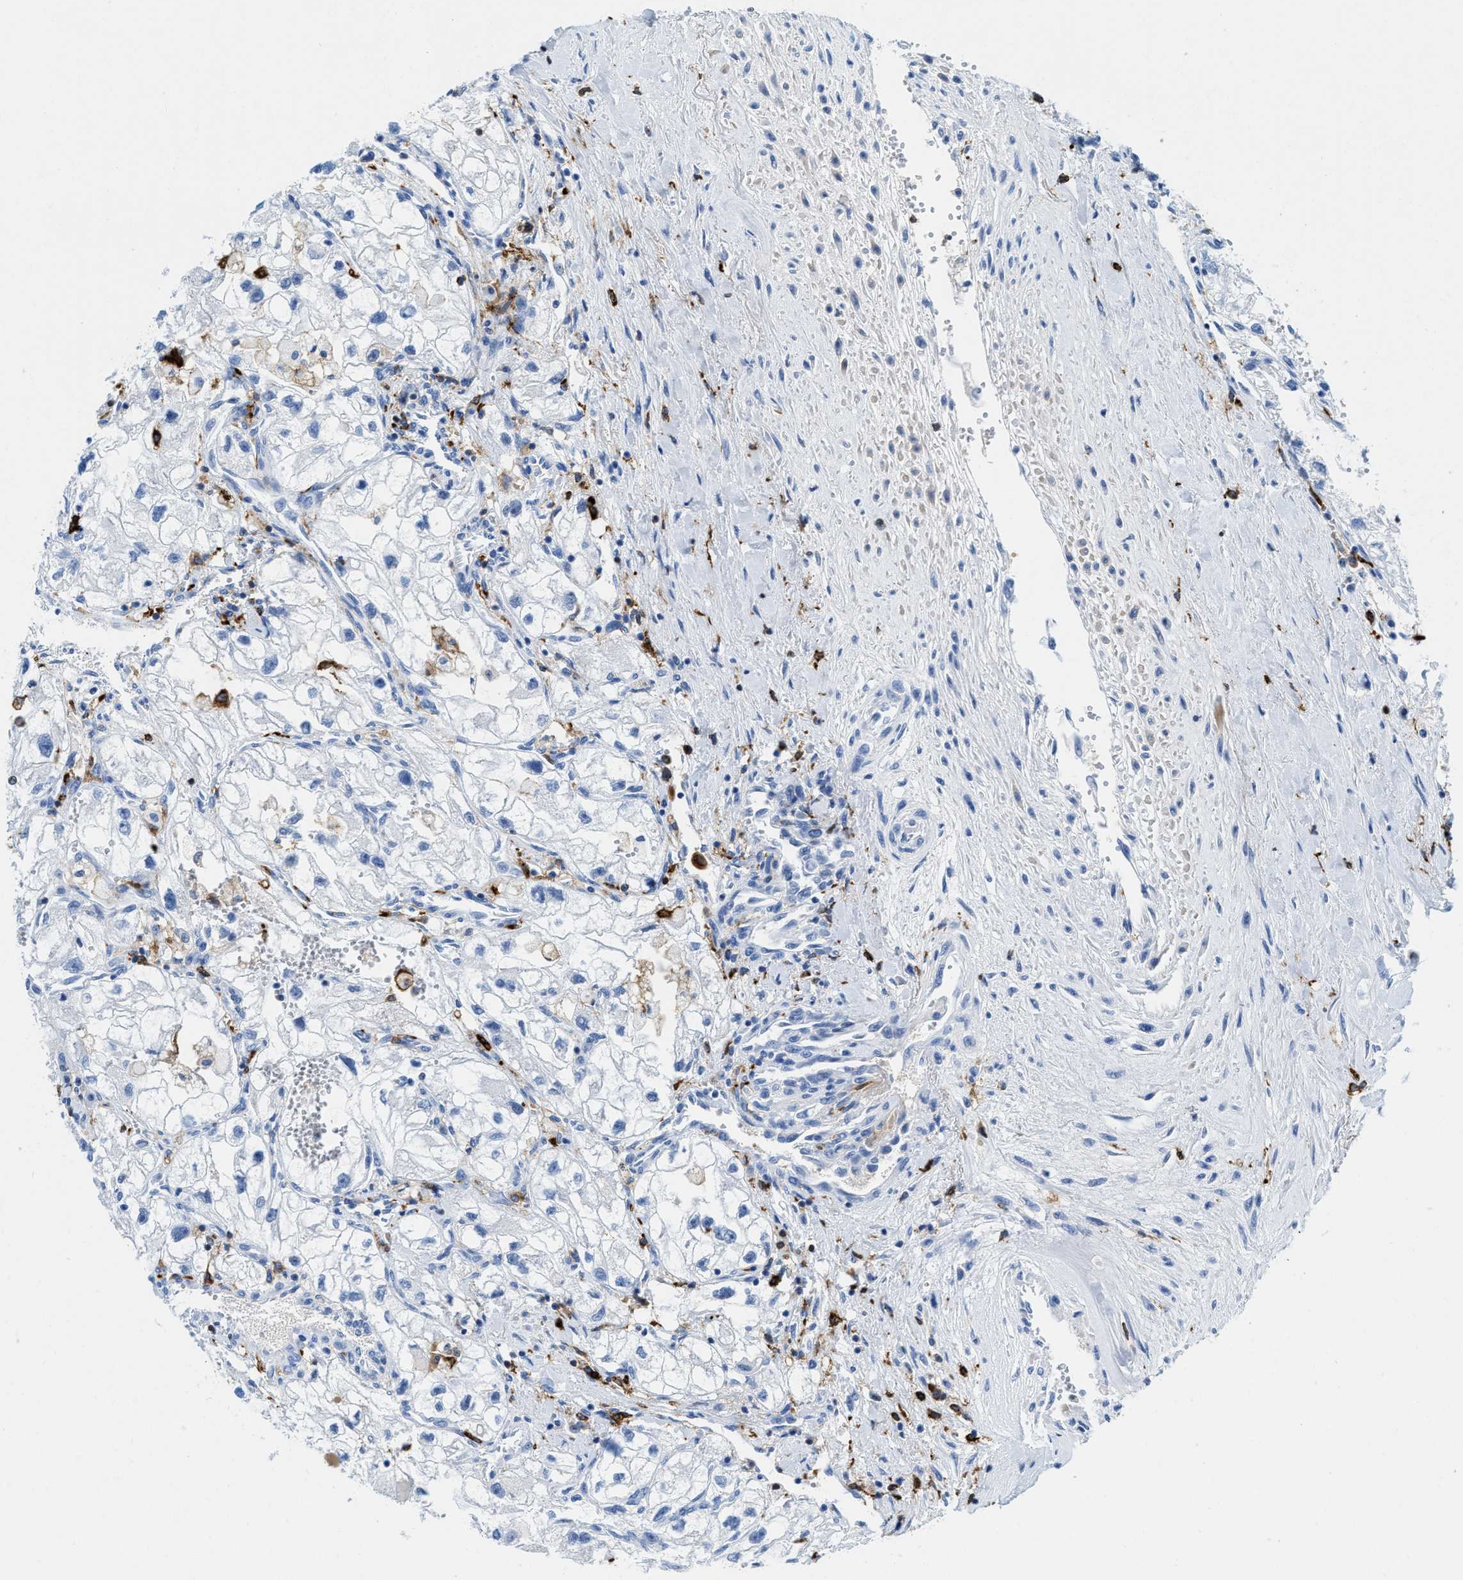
{"staining": {"intensity": "negative", "quantity": "none", "location": "none"}, "tissue": "renal cancer", "cell_type": "Tumor cells", "image_type": "cancer", "snomed": [{"axis": "morphology", "description": "Adenocarcinoma, NOS"}, {"axis": "topography", "description": "Kidney"}], "caption": "The immunohistochemistry photomicrograph has no significant positivity in tumor cells of adenocarcinoma (renal) tissue.", "gene": "CD226", "patient": {"sex": "female", "age": 70}}